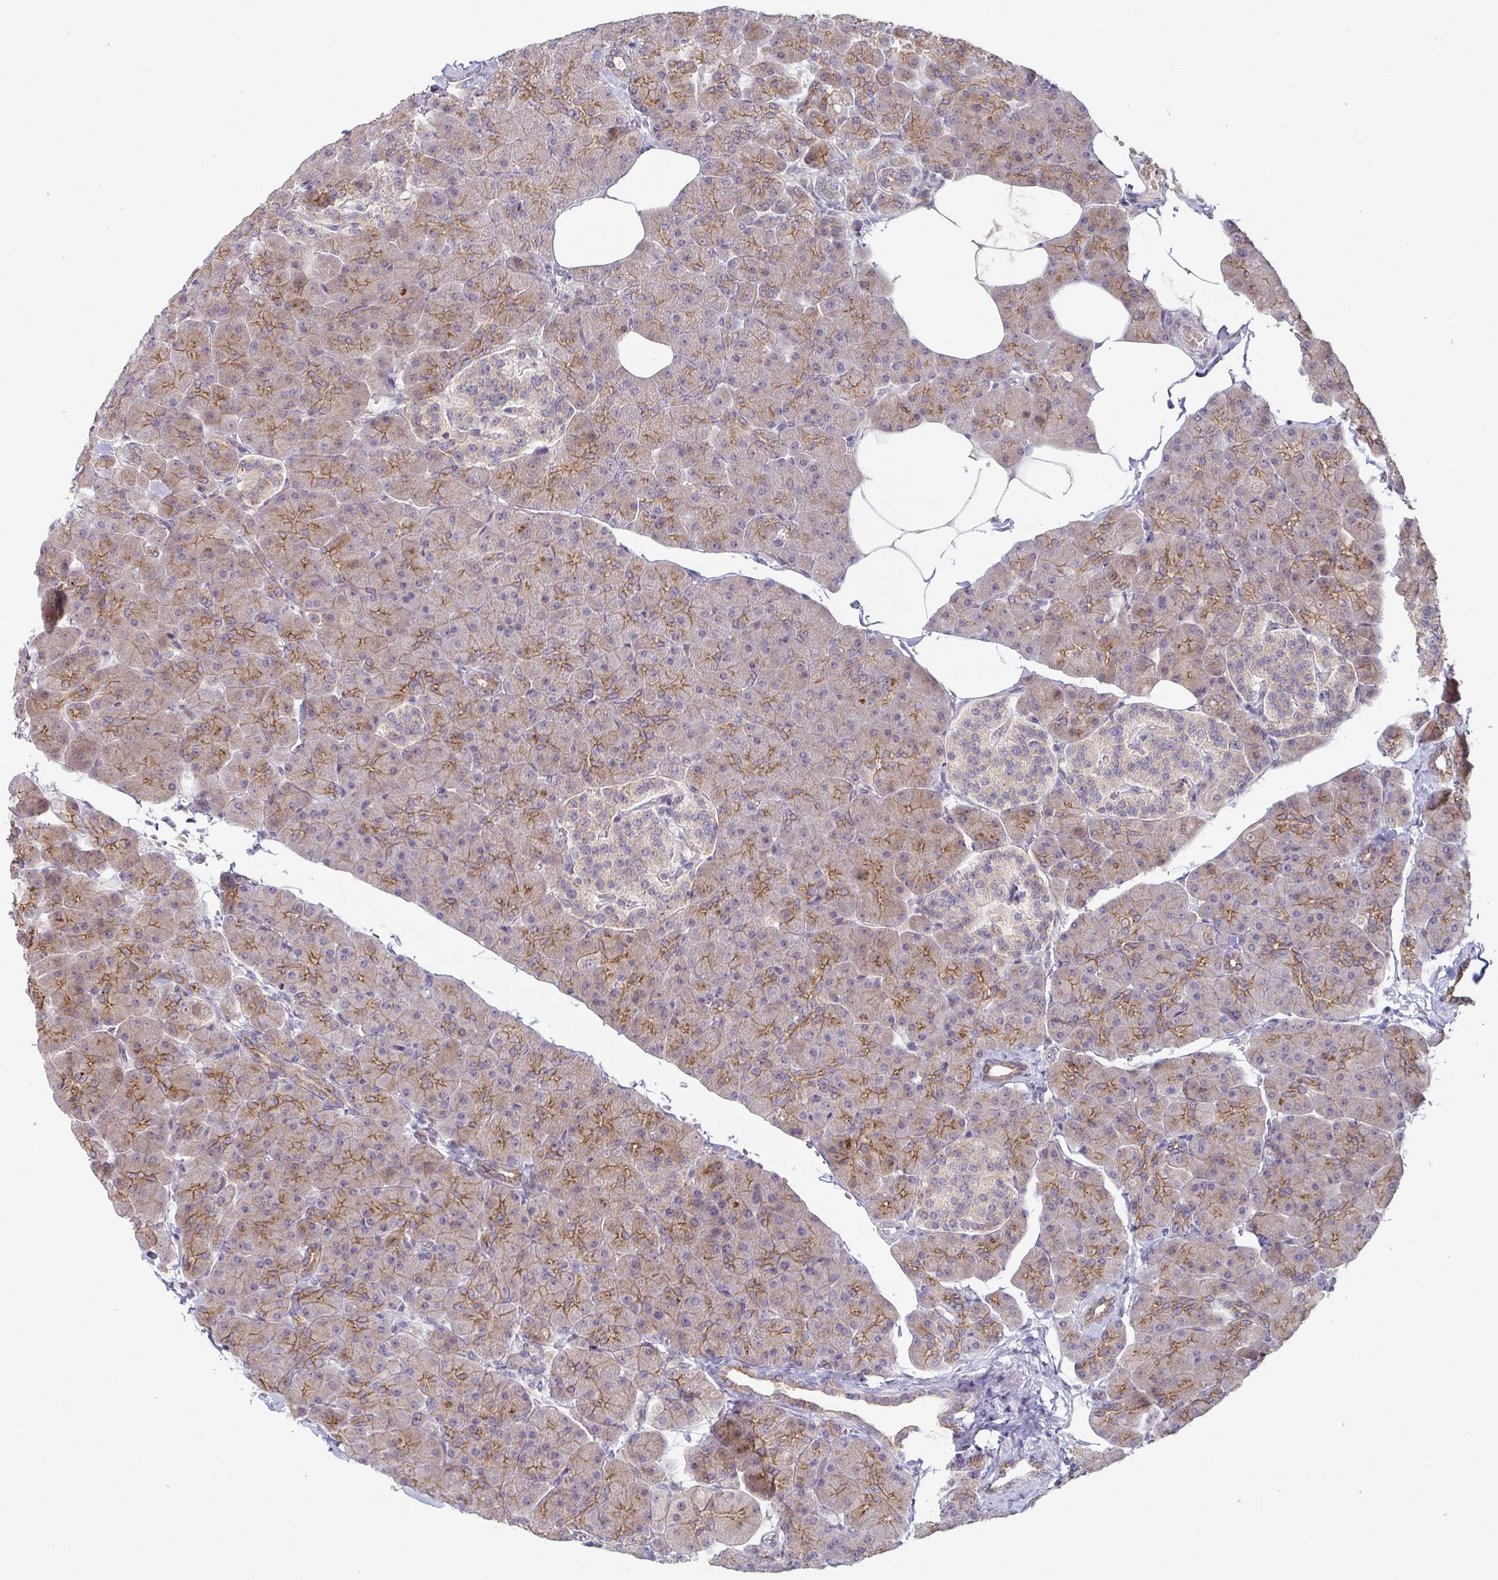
{"staining": {"intensity": "moderate", "quantity": "25%-75%", "location": "cytoplasmic/membranous"}, "tissue": "pancreas", "cell_type": "Exocrine glandular cells", "image_type": "normal", "snomed": [{"axis": "morphology", "description": "Normal tissue, NOS"}, {"axis": "topography", "description": "Pancreas"}], "caption": "Immunohistochemical staining of unremarkable human pancreas demonstrates 25%-75% levels of moderate cytoplasmic/membranous protein staining in about 25%-75% of exocrine glandular cells. (DAB (3,3'-diaminobenzidine) IHC with brightfield microscopy, high magnification).", "gene": "GSTM1", "patient": {"sex": "male", "age": 35}}